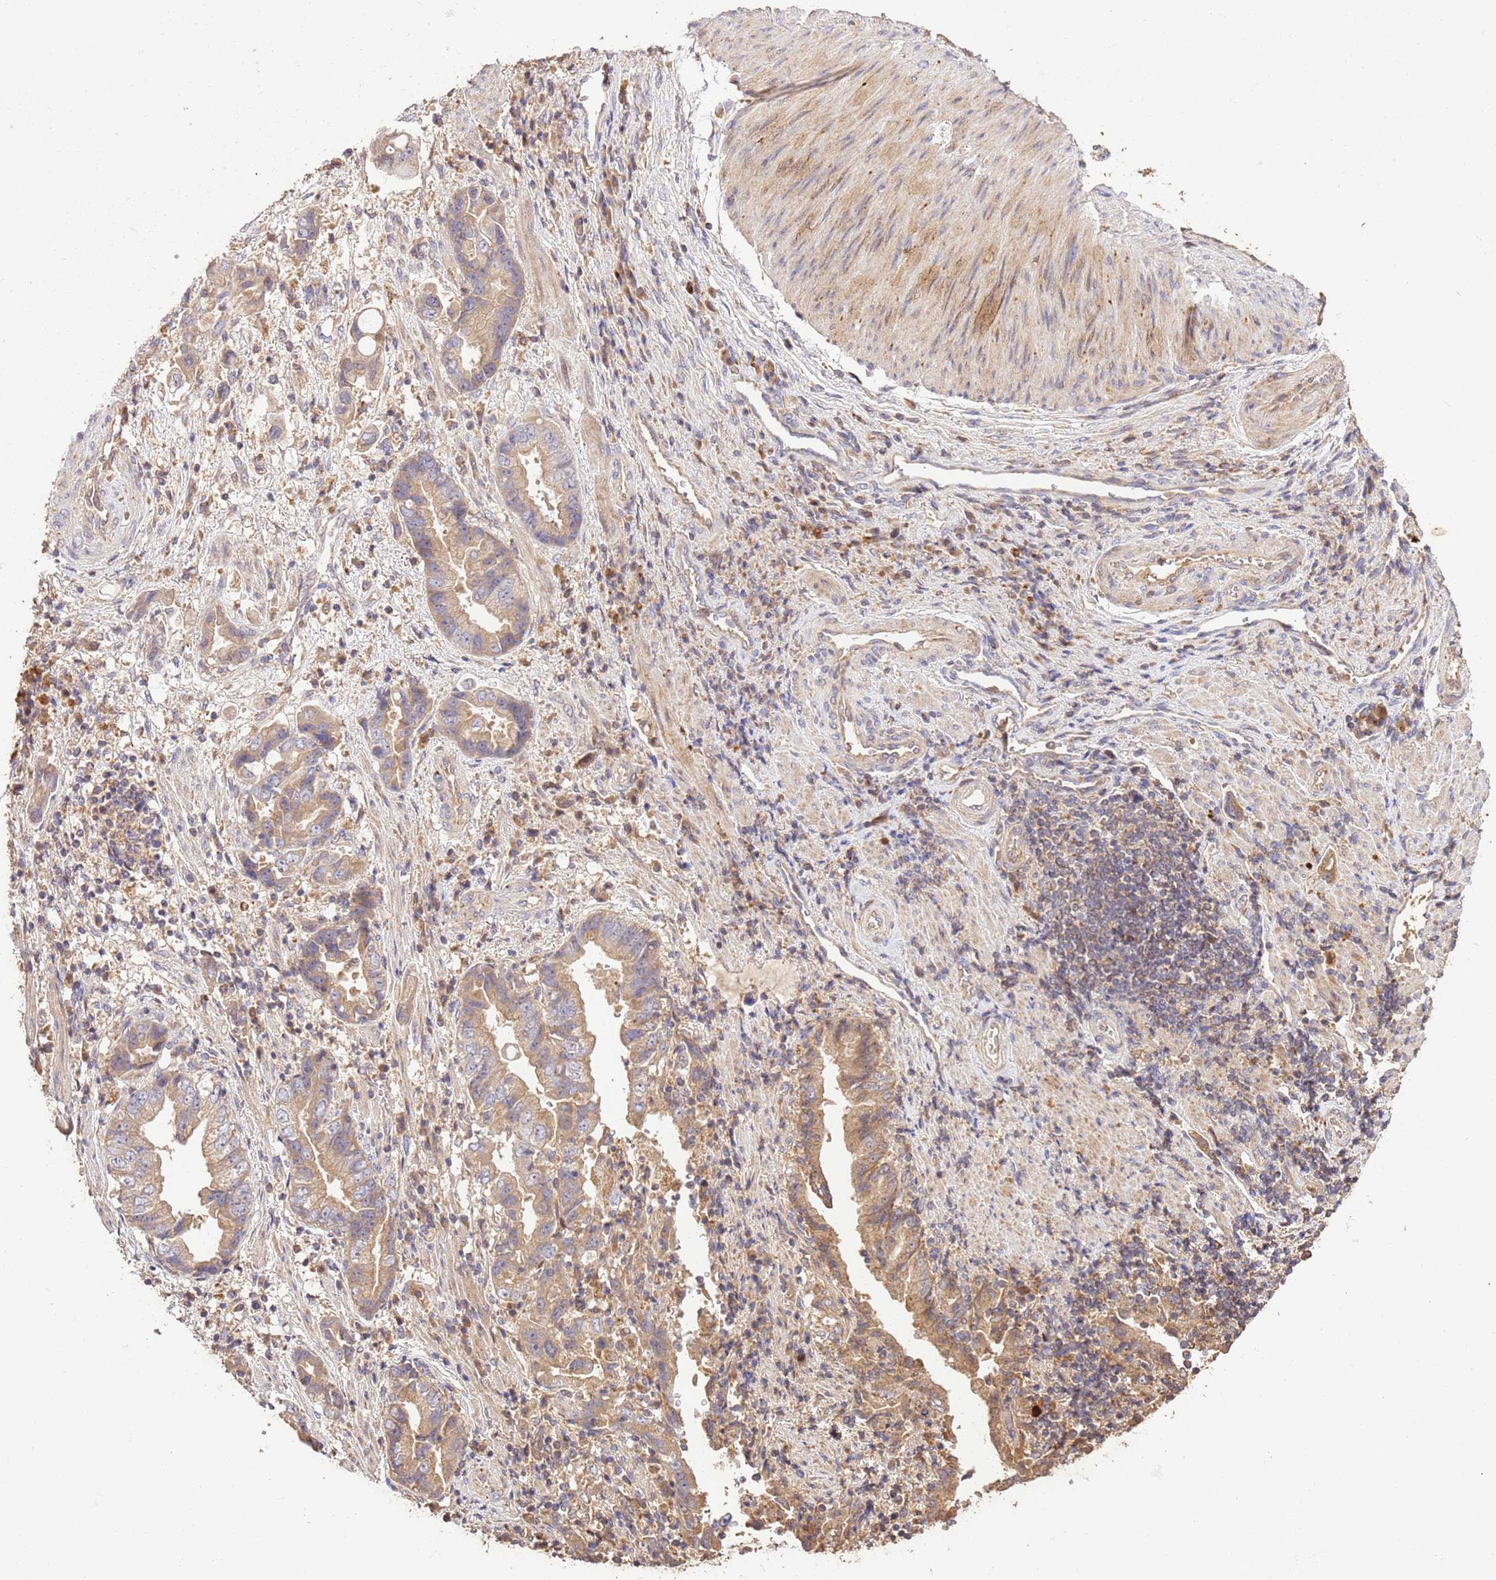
{"staining": {"intensity": "weak", "quantity": ">75%", "location": "cytoplasmic/membranous"}, "tissue": "stomach cancer", "cell_type": "Tumor cells", "image_type": "cancer", "snomed": [{"axis": "morphology", "description": "Adenocarcinoma, NOS"}, {"axis": "topography", "description": "Stomach"}], "caption": "This image demonstrates immunohistochemistry staining of human stomach adenocarcinoma, with low weak cytoplasmic/membranous positivity in about >75% of tumor cells.", "gene": "LRRC28", "patient": {"sex": "male", "age": 62}}